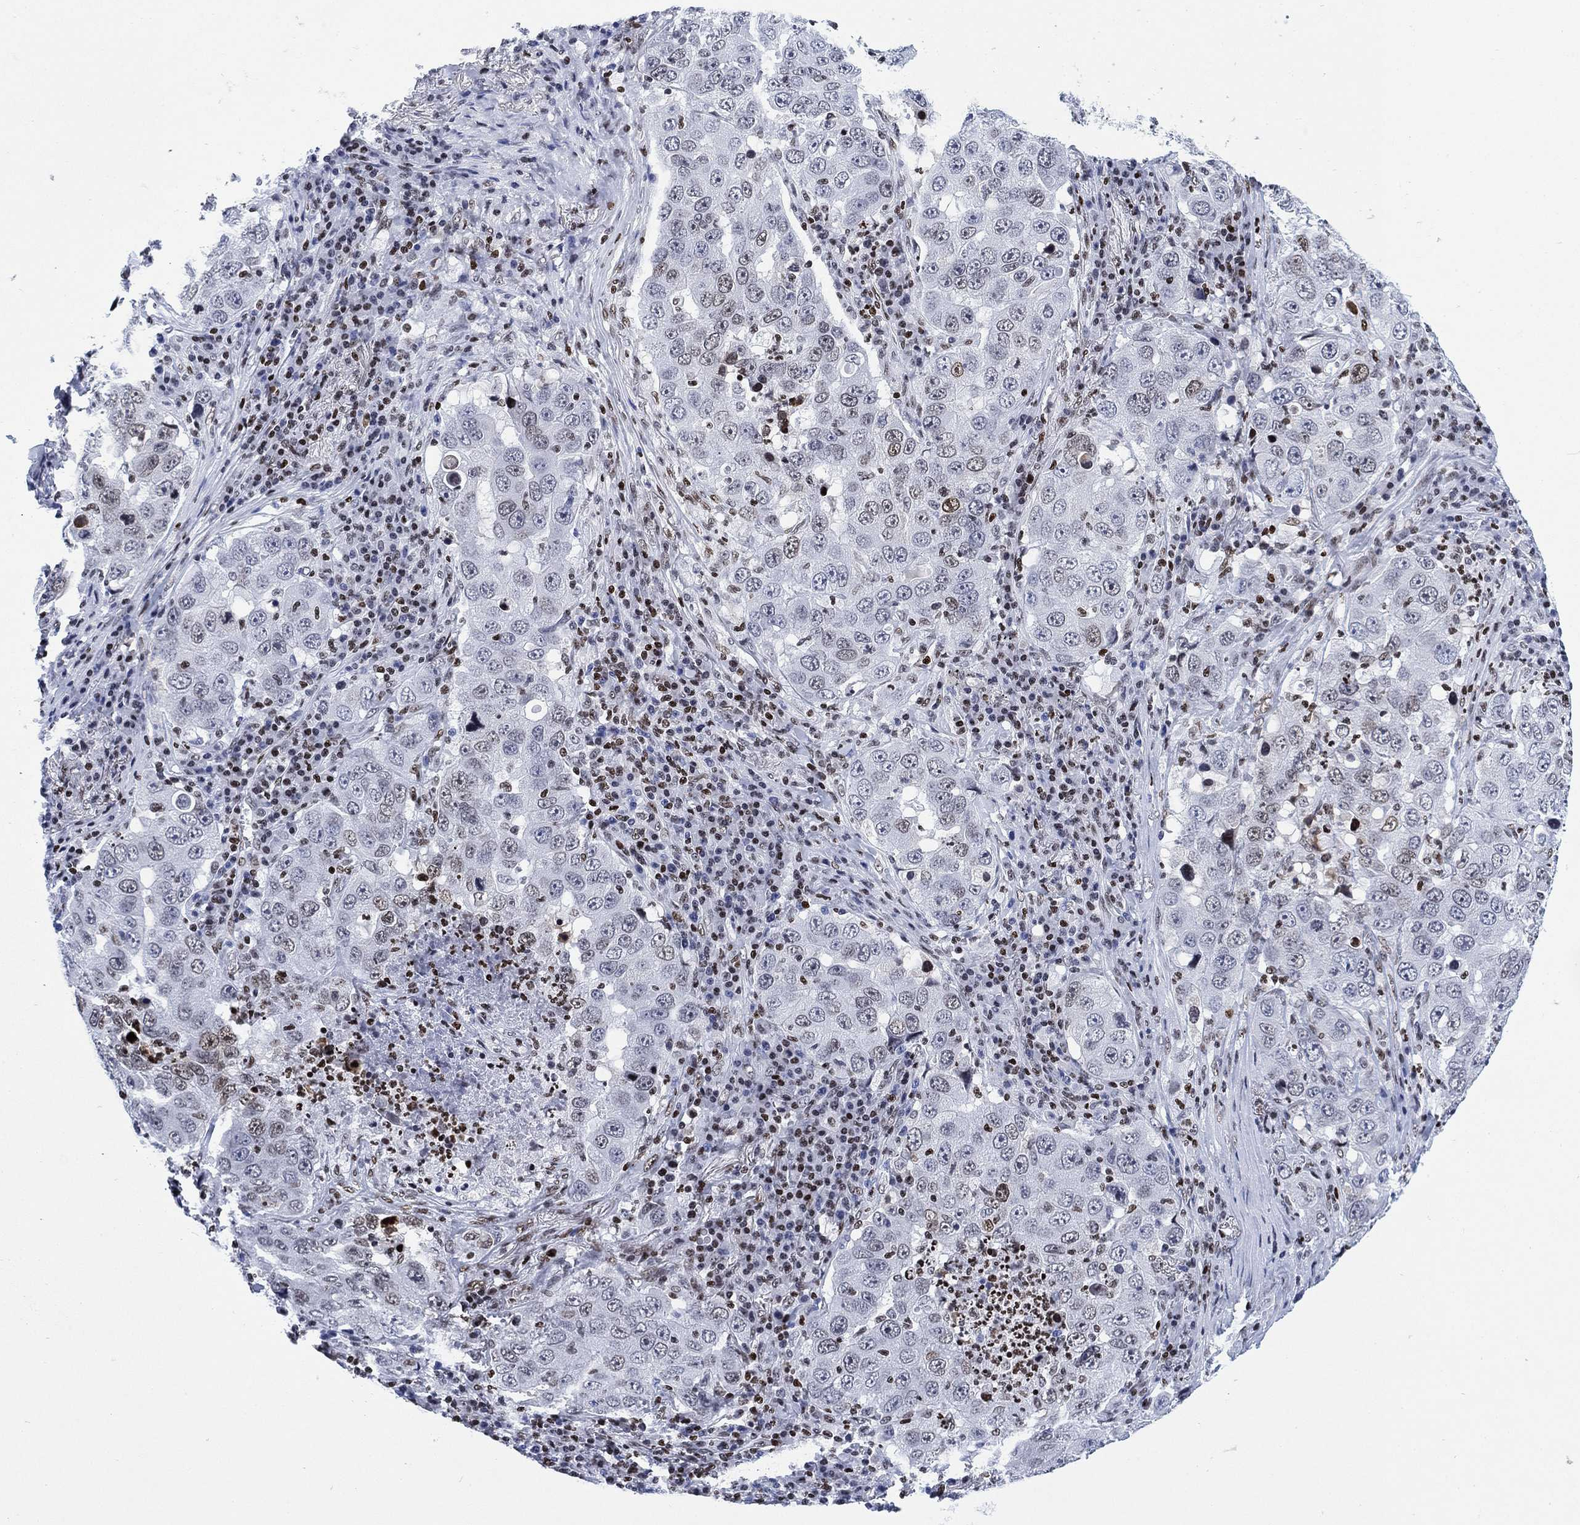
{"staining": {"intensity": "negative", "quantity": "none", "location": "none"}, "tissue": "lung cancer", "cell_type": "Tumor cells", "image_type": "cancer", "snomed": [{"axis": "morphology", "description": "Adenocarcinoma, NOS"}, {"axis": "topography", "description": "Lung"}], "caption": "This is an IHC micrograph of adenocarcinoma (lung). There is no staining in tumor cells.", "gene": "H1-10", "patient": {"sex": "male", "age": 73}}